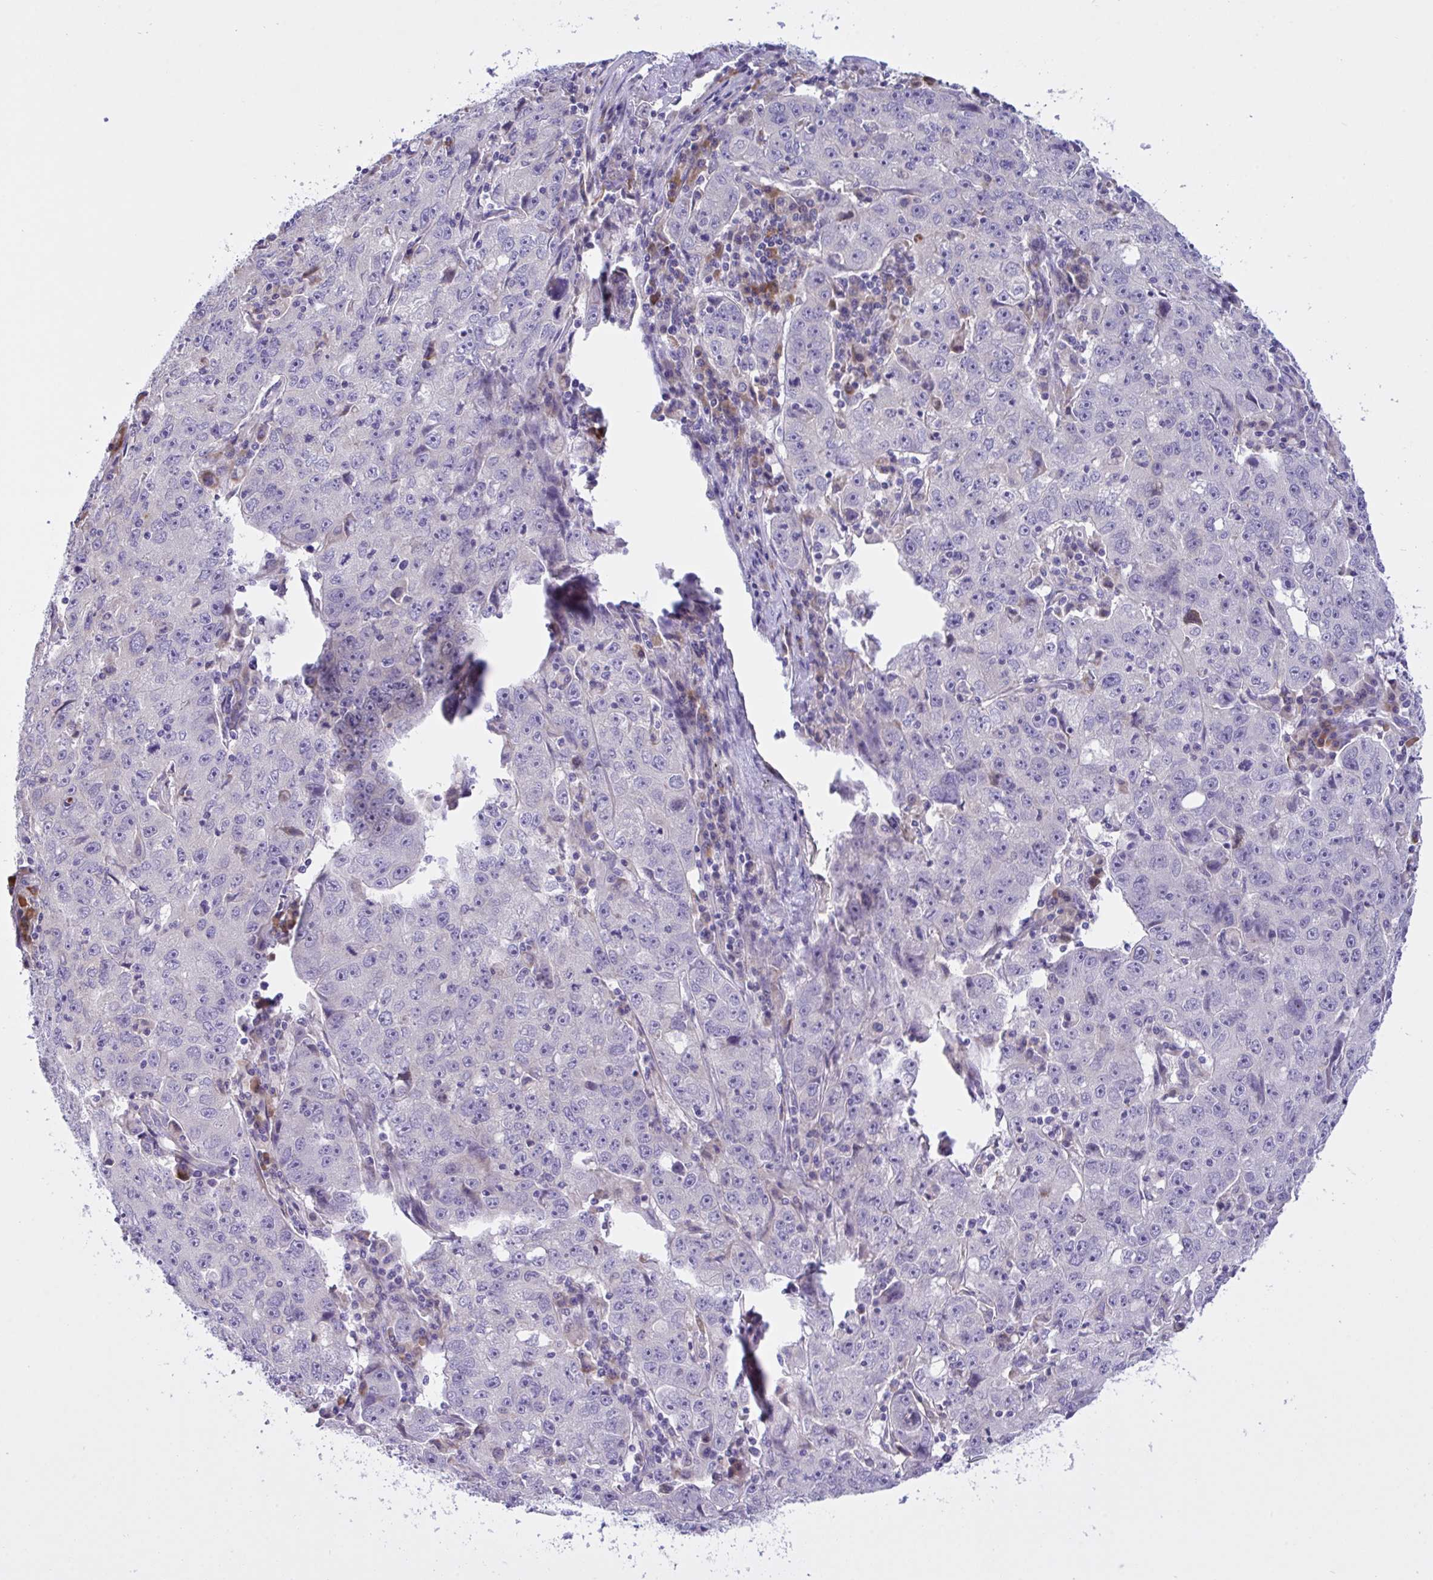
{"staining": {"intensity": "negative", "quantity": "none", "location": "none"}, "tissue": "lung cancer", "cell_type": "Tumor cells", "image_type": "cancer", "snomed": [{"axis": "morphology", "description": "Normal morphology"}, {"axis": "morphology", "description": "Adenocarcinoma, NOS"}, {"axis": "topography", "description": "Lymph node"}, {"axis": "topography", "description": "Lung"}], "caption": "IHC histopathology image of lung cancer (adenocarcinoma) stained for a protein (brown), which displays no positivity in tumor cells. Nuclei are stained in blue.", "gene": "FAM86B1", "patient": {"sex": "female", "age": 57}}